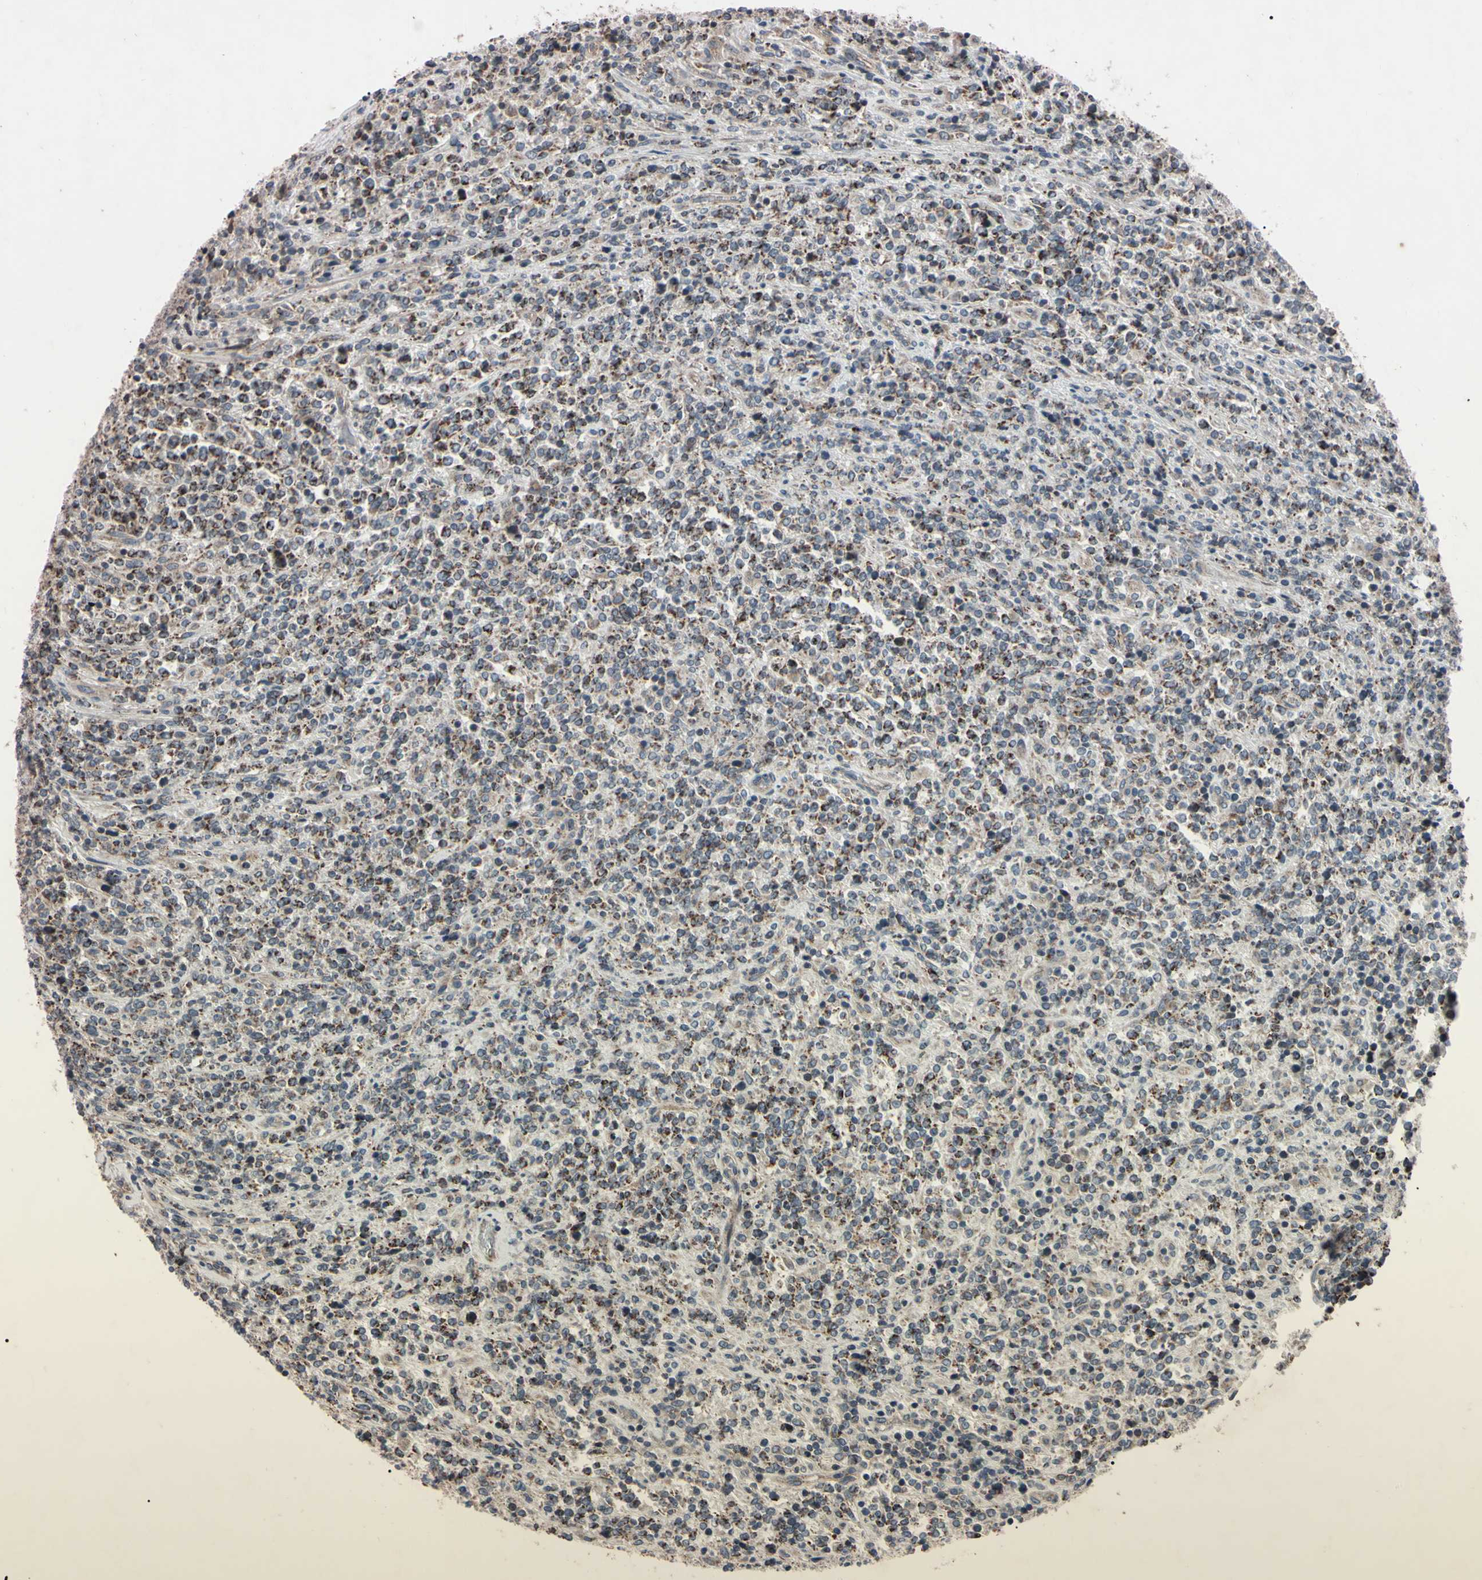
{"staining": {"intensity": "weak", "quantity": "25%-75%", "location": "cytoplasmic/membranous"}, "tissue": "lymphoma", "cell_type": "Tumor cells", "image_type": "cancer", "snomed": [{"axis": "morphology", "description": "Malignant lymphoma, non-Hodgkin's type, High grade"}, {"axis": "topography", "description": "Soft tissue"}], "caption": "Weak cytoplasmic/membranous protein positivity is seen in about 25%-75% of tumor cells in malignant lymphoma, non-Hodgkin's type (high-grade). (IHC, brightfield microscopy, high magnification).", "gene": "TNFRSF1A", "patient": {"sex": "male", "age": 18}}